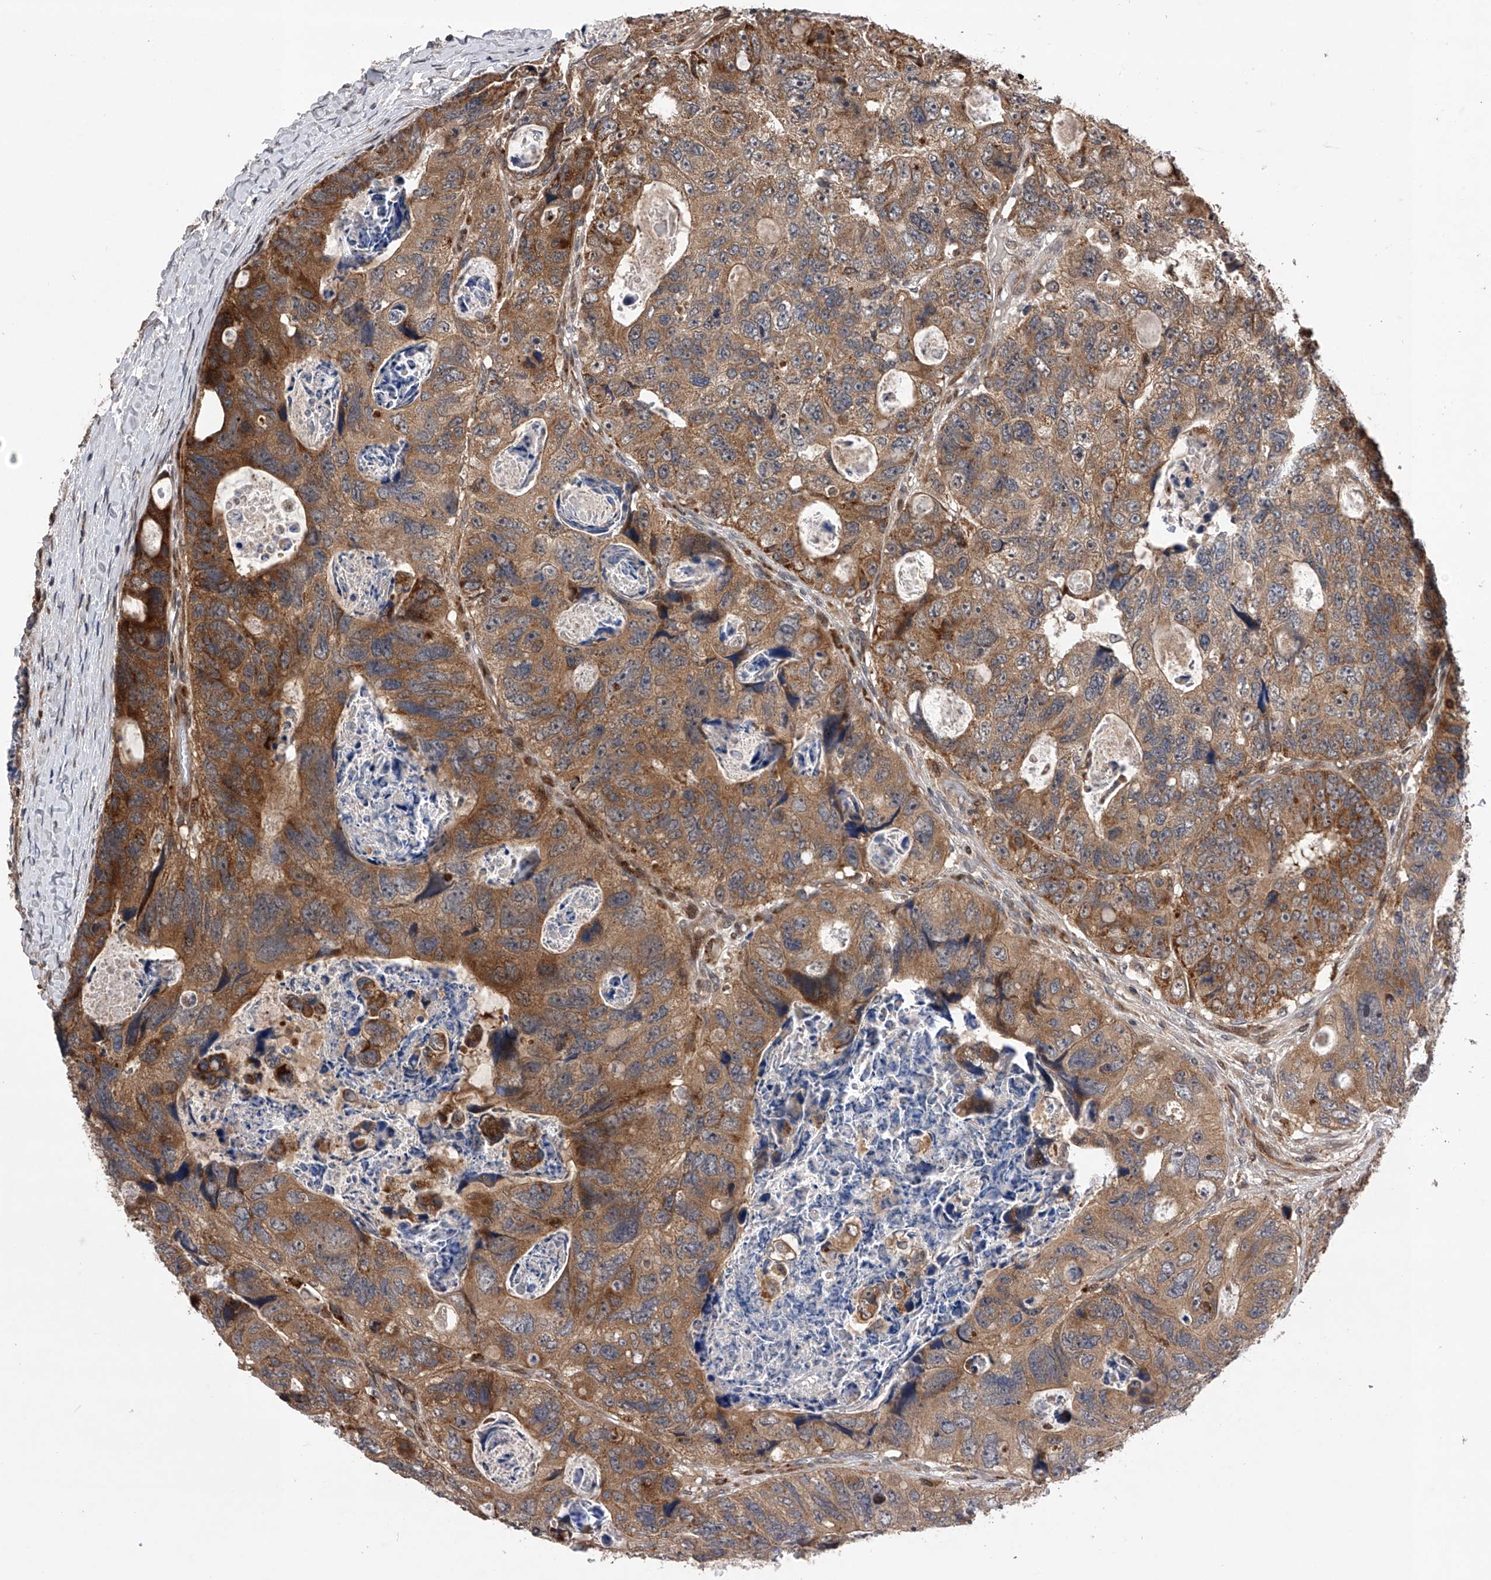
{"staining": {"intensity": "moderate", "quantity": ">75%", "location": "cytoplasmic/membranous"}, "tissue": "colorectal cancer", "cell_type": "Tumor cells", "image_type": "cancer", "snomed": [{"axis": "morphology", "description": "Adenocarcinoma, NOS"}, {"axis": "topography", "description": "Rectum"}], "caption": "An immunohistochemistry image of tumor tissue is shown. Protein staining in brown labels moderate cytoplasmic/membranous positivity in colorectal cancer (adenocarcinoma) within tumor cells.", "gene": "MAP3K11", "patient": {"sex": "male", "age": 59}}